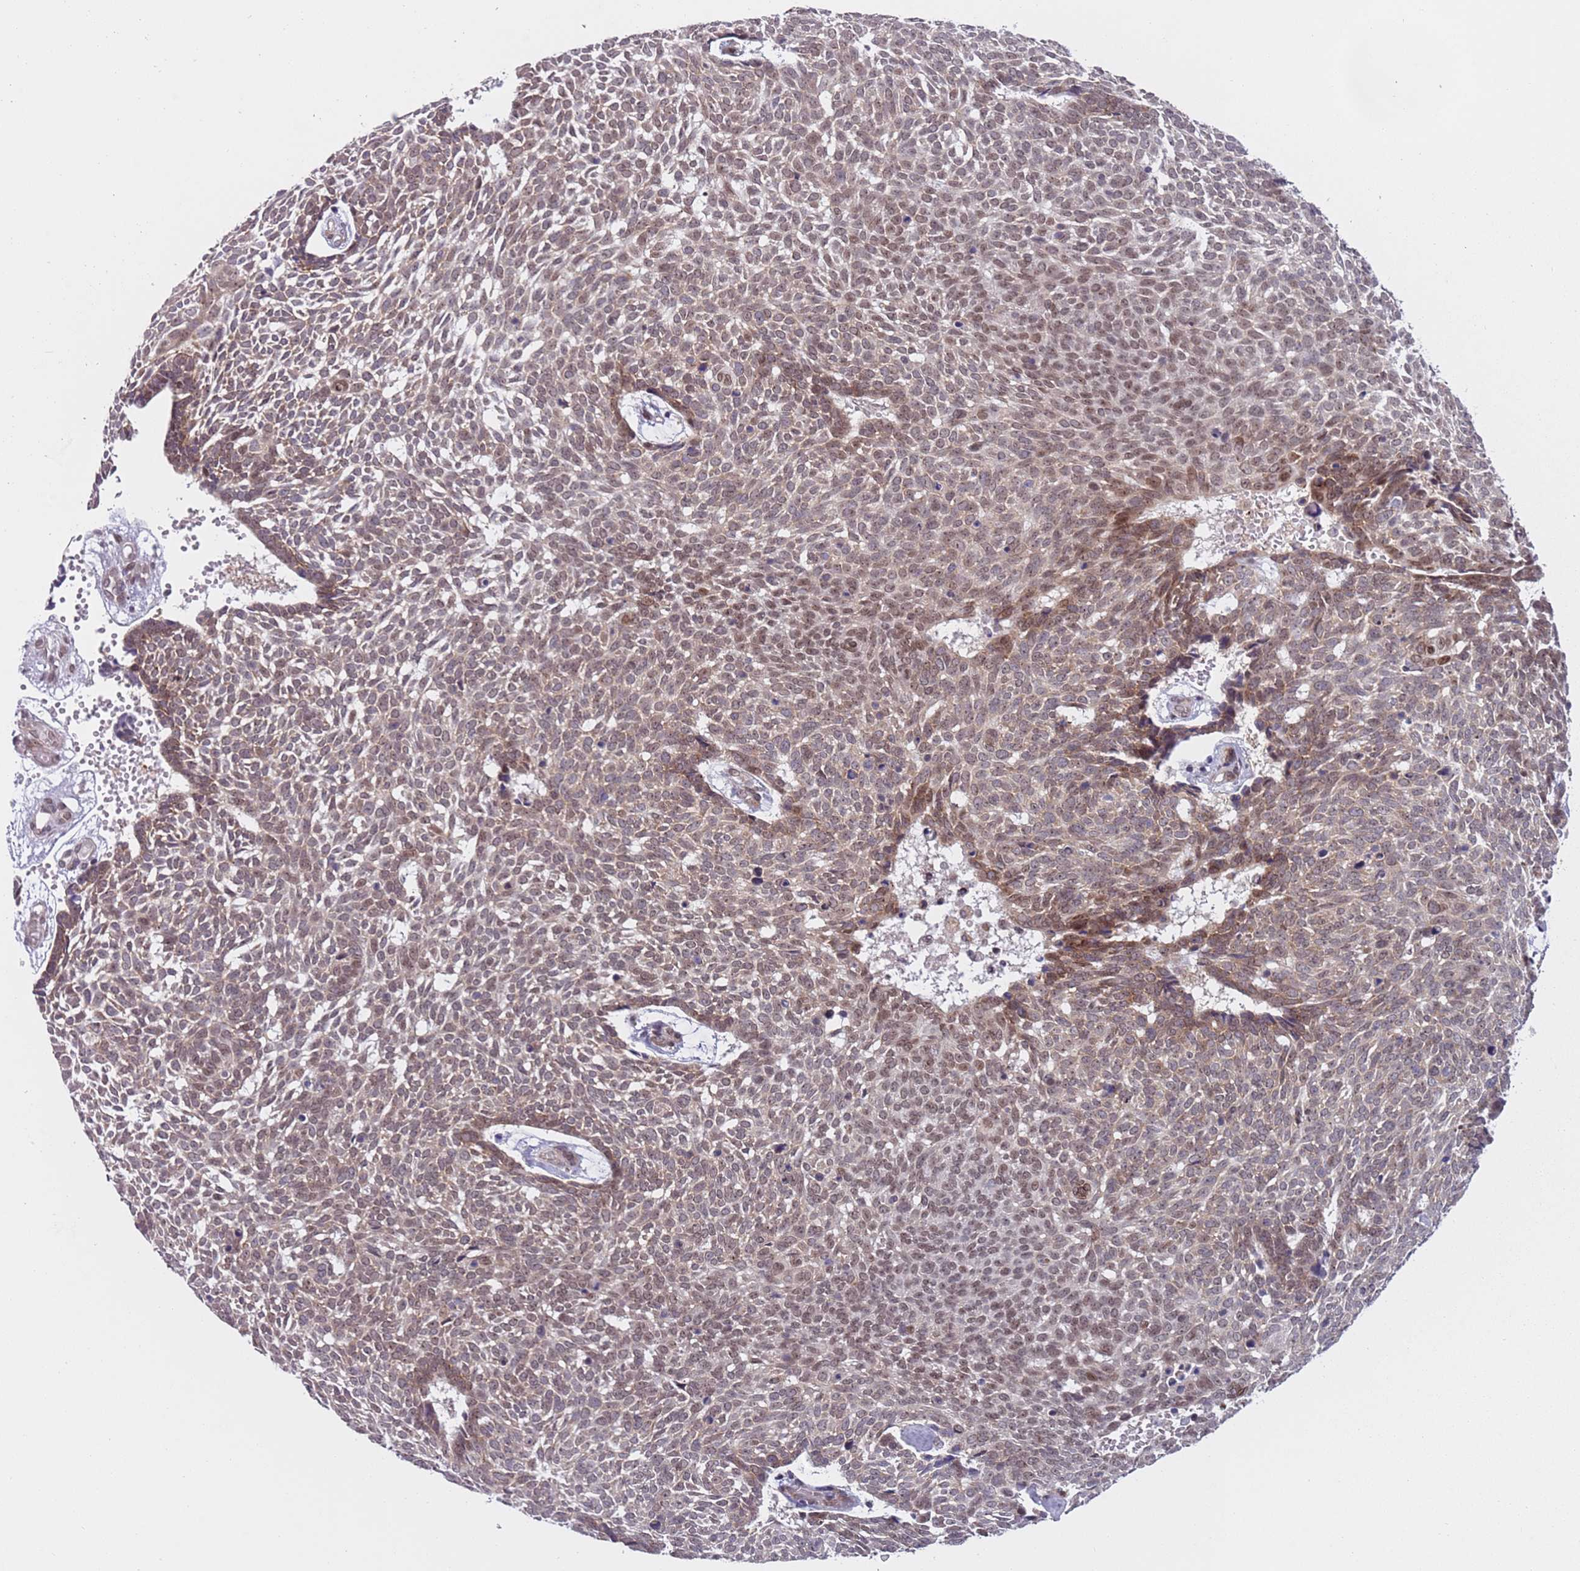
{"staining": {"intensity": "moderate", "quantity": ">75%", "location": "cytoplasmic/membranous,nuclear"}, "tissue": "skin cancer", "cell_type": "Tumor cells", "image_type": "cancer", "snomed": [{"axis": "morphology", "description": "Basal cell carcinoma"}, {"axis": "topography", "description": "Skin"}], "caption": "The histopathology image shows staining of basal cell carcinoma (skin), revealing moderate cytoplasmic/membranous and nuclear protein positivity (brown color) within tumor cells.", "gene": "SLC25A32", "patient": {"sex": "male", "age": 61}}